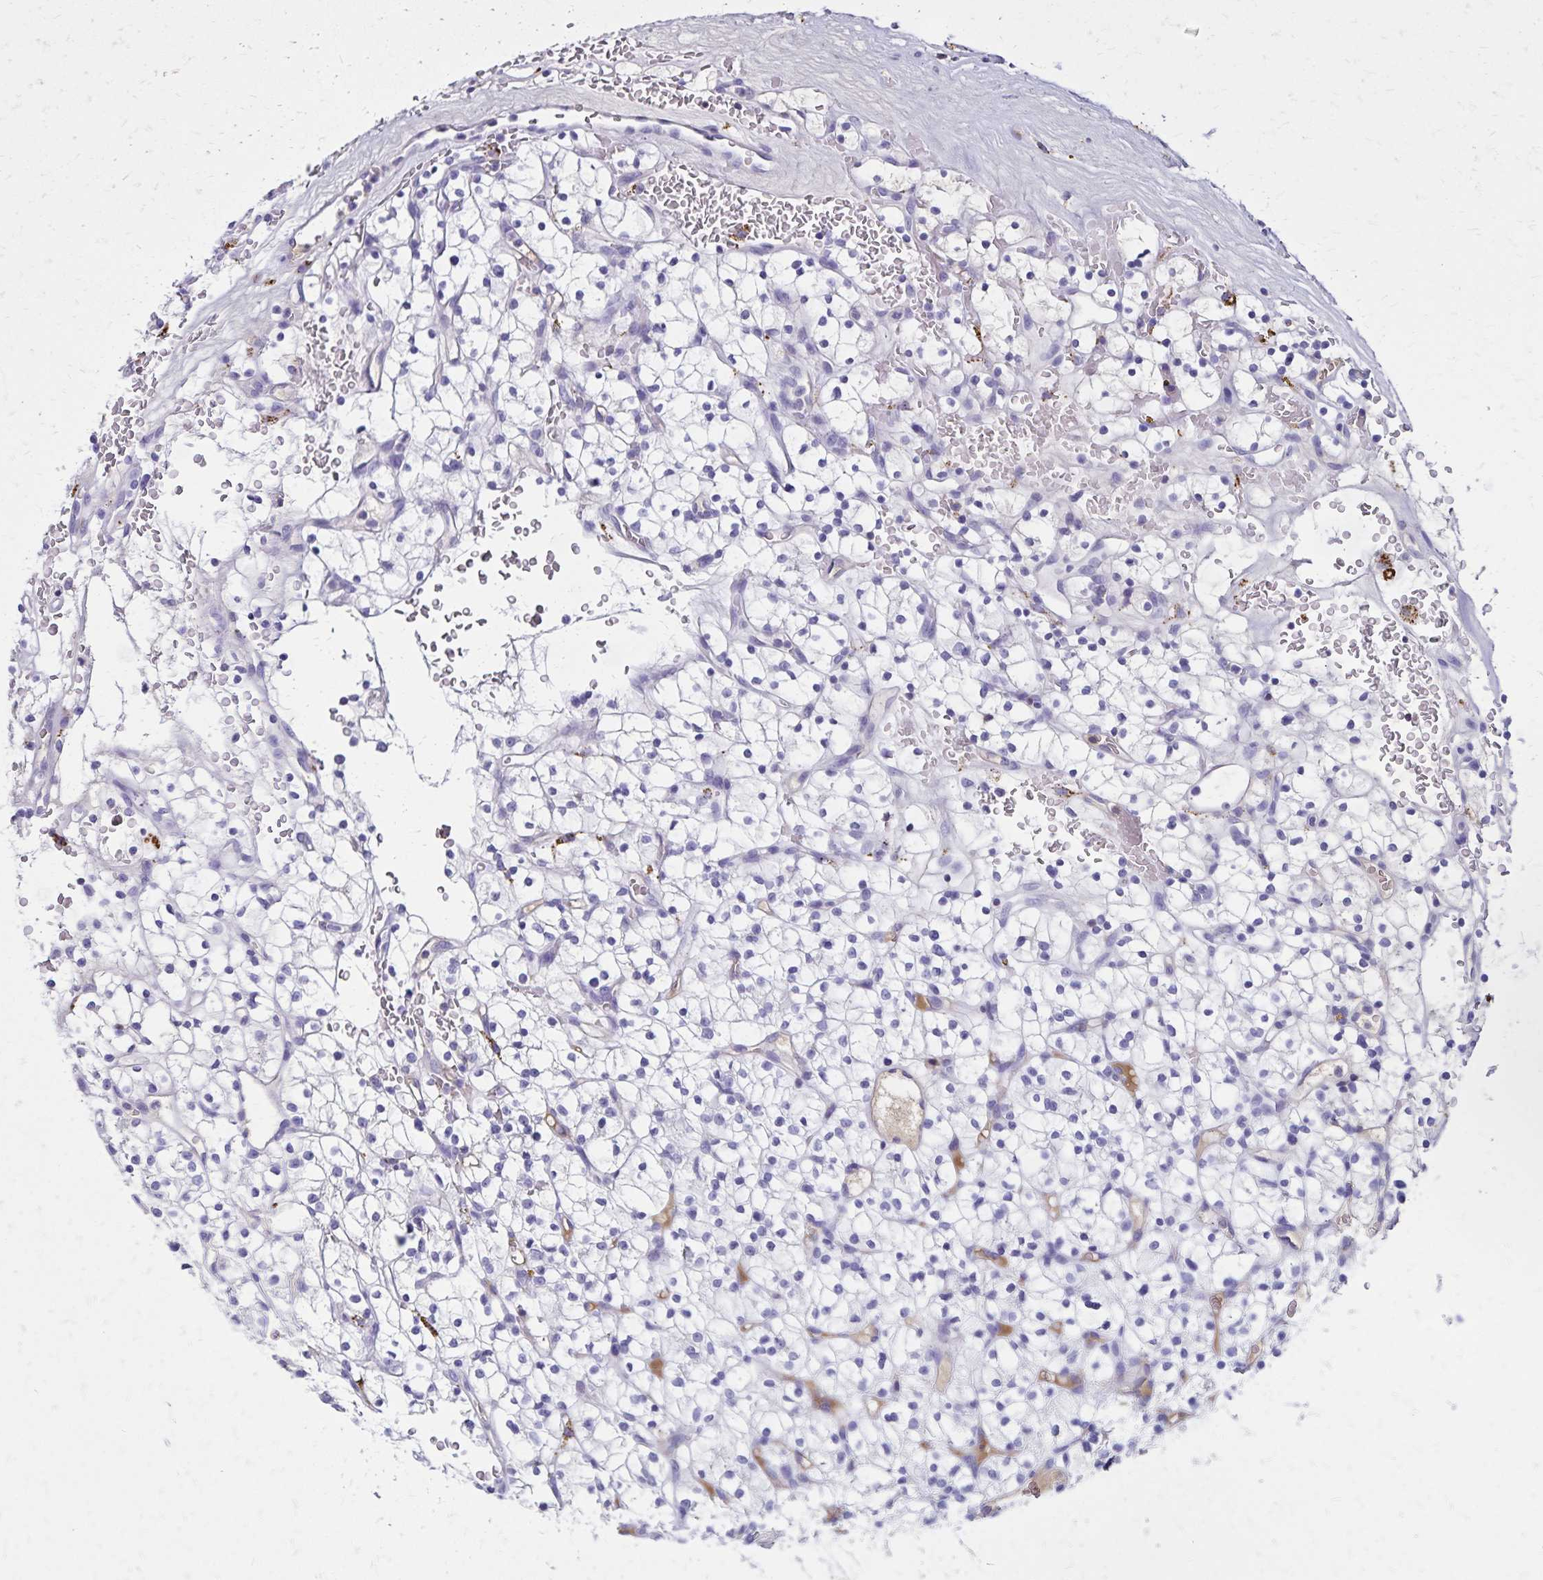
{"staining": {"intensity": "negative", "quantity": "none", "location": "none"}, "tissue": "renal cancer", "cell_type": "Tumor cells", "image_type": "cancer", "snomed": [{"axis": "morphology", "description": "Adenocarcinoma, NOS"}, {"axis": "topography", "description": "Kidney"}], "caption": "Adenocarcinoma (renal) was stained to show a protein in brown. There is no significant expression in tumor cells.", "gene": "CD27", "patient": {"sex": "female", "age": 64}}